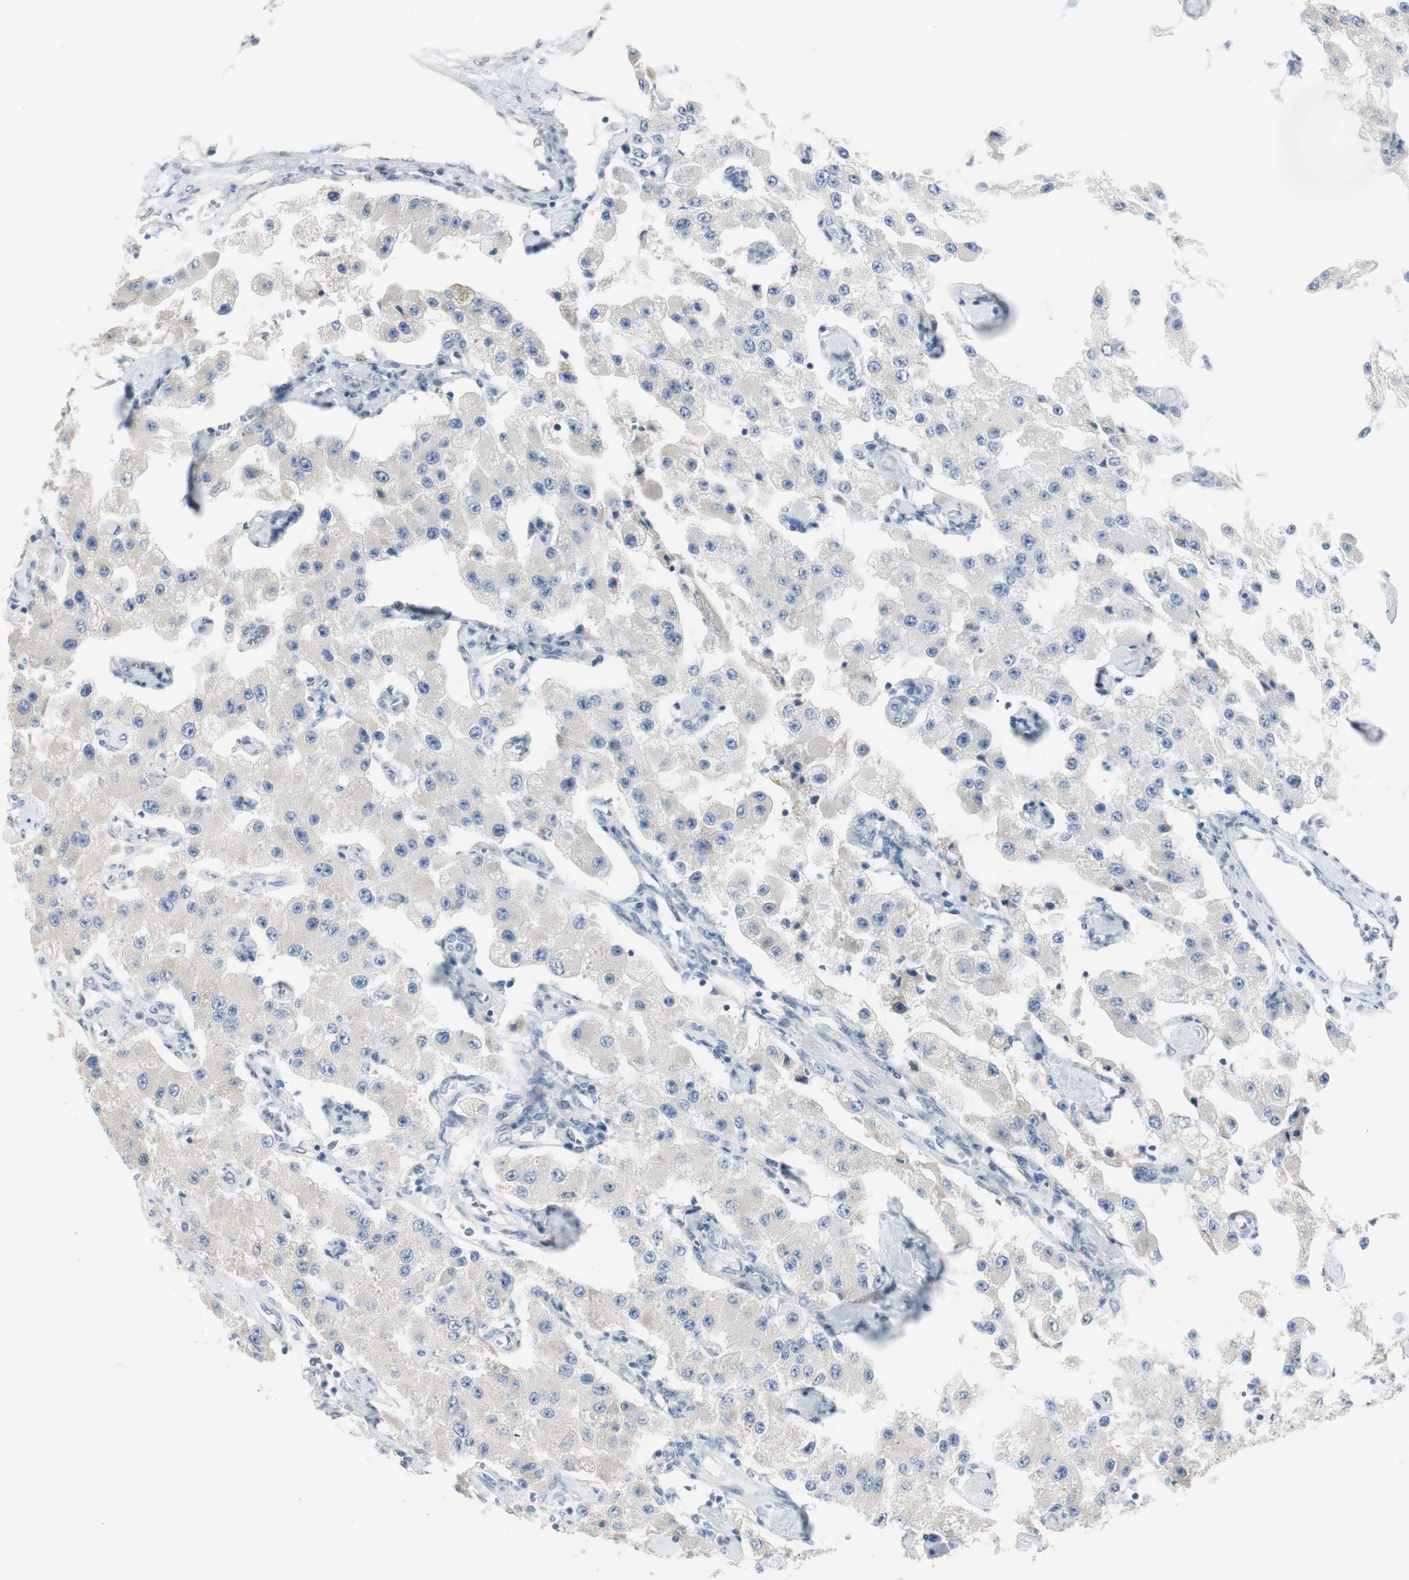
{"staining": {"intensity": "negative", "quantity": "none", "location": "none"}, "tissue": "carcinoid", "cell_type": "Tumor cells", "image_type": "cancer", "snomed": [{"axis": "morphology", "description": "Carcinoid, malignant, NOS"}, {"axis": "topography", "description": "Pancreas"}], "caption": "A high-resolution histopathology image shows immunohistochemistry (IHC) staining of carcinoid, which demonstrates no significant staining in tumor cells.", "gene": "SPINK4", "patient": {"sex": "male", "age": 41}}